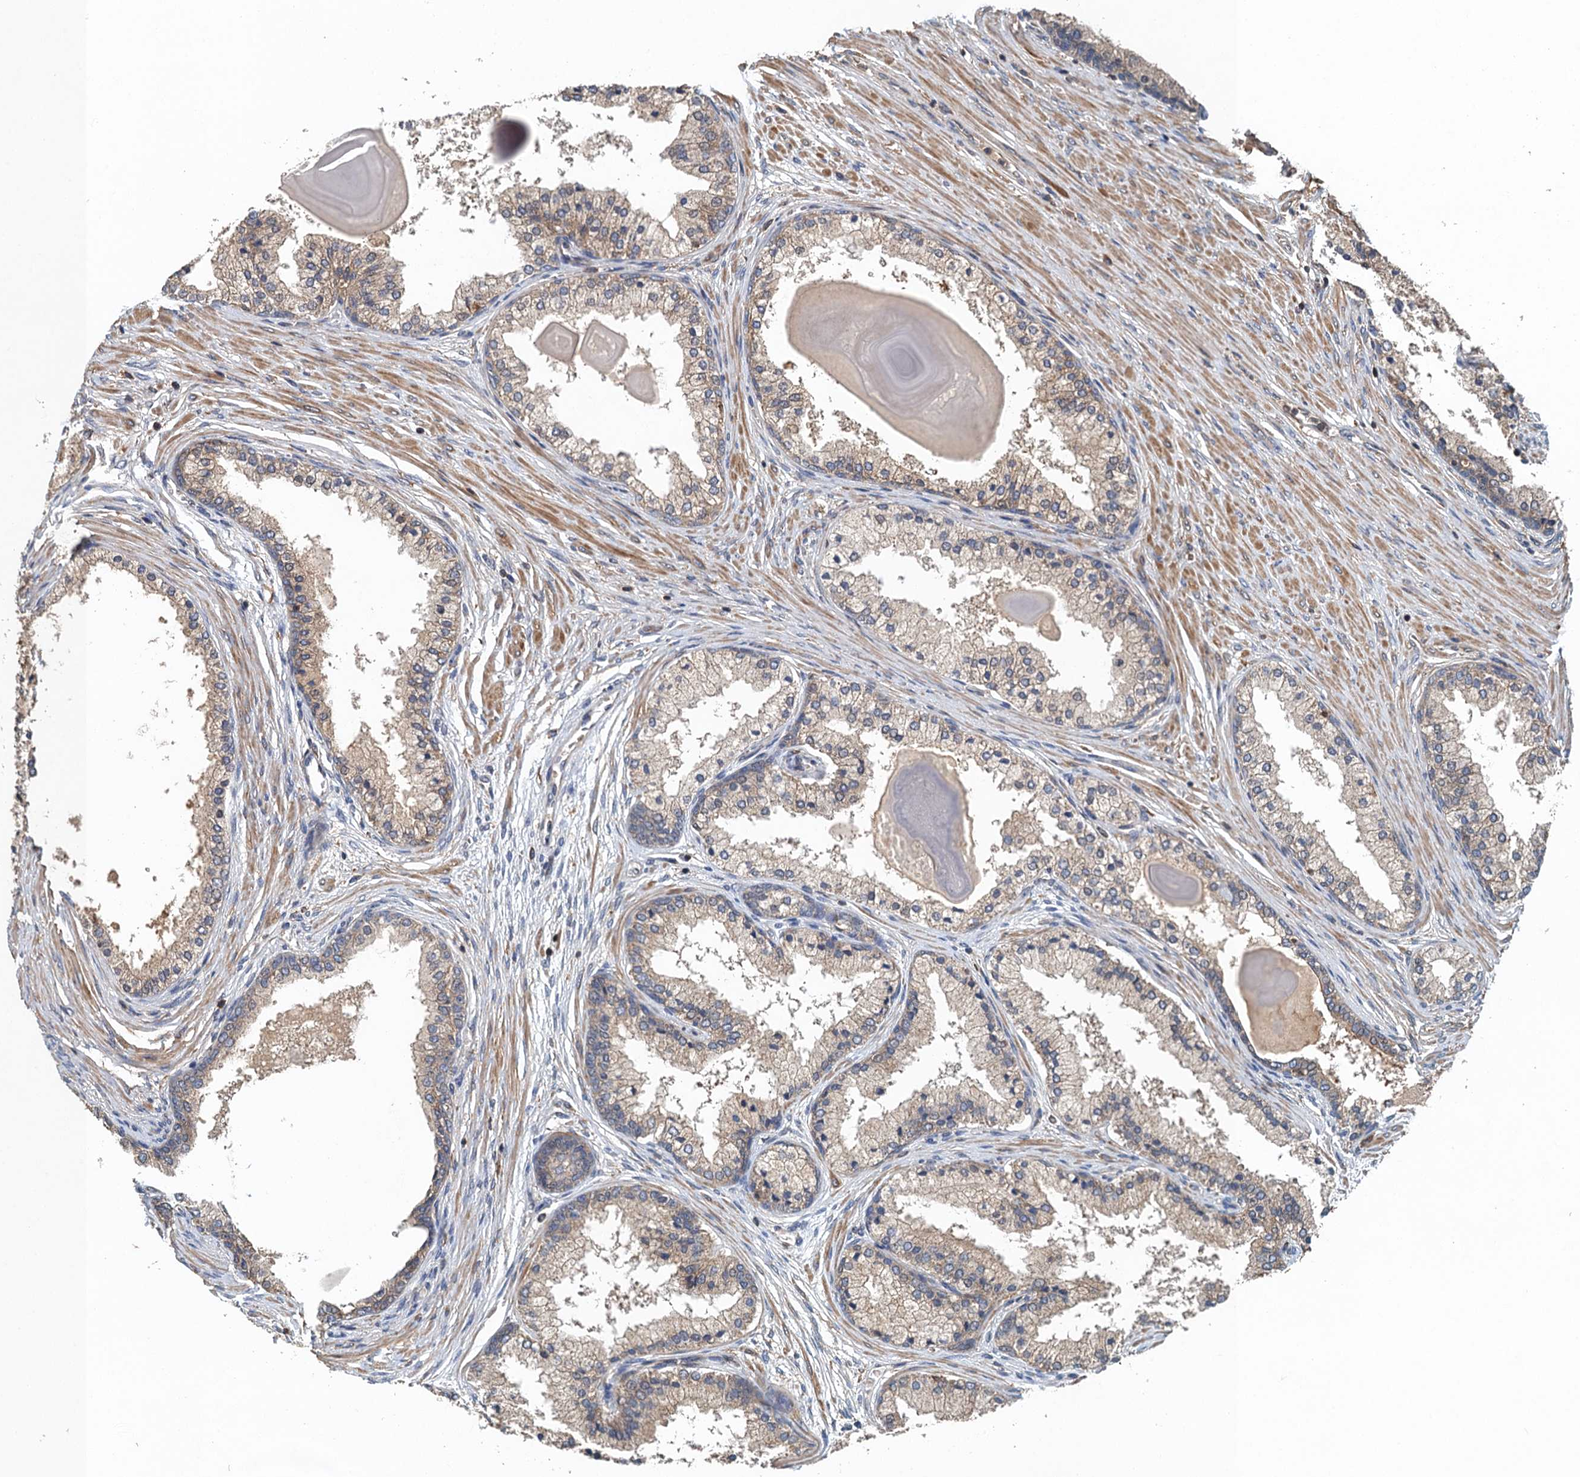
{"staining": {"intensity": "weak", "quantity": "25%-75%", "location": "cytoplasmic/membranous"}, "tissue": "prostate cancer", "cell_type": "Tumor cells", "image_type": "cancer", "snomed": [{"axis": "morphology", "description": "Adenocarcinoma, Low grade"}, {"axis": "topography", "description": "Prostate"}], "caption": "Immunohistochemistry (IHC) photomicrograph of human prostate cancer stained for a protein (brown), which demonstrates low levels of weak cytoplasmic/membranous positivity in approximately 25%-75% of tumor cells.", "gene": "BORCS5", "patient": {"sex": "male", "age": 59}}